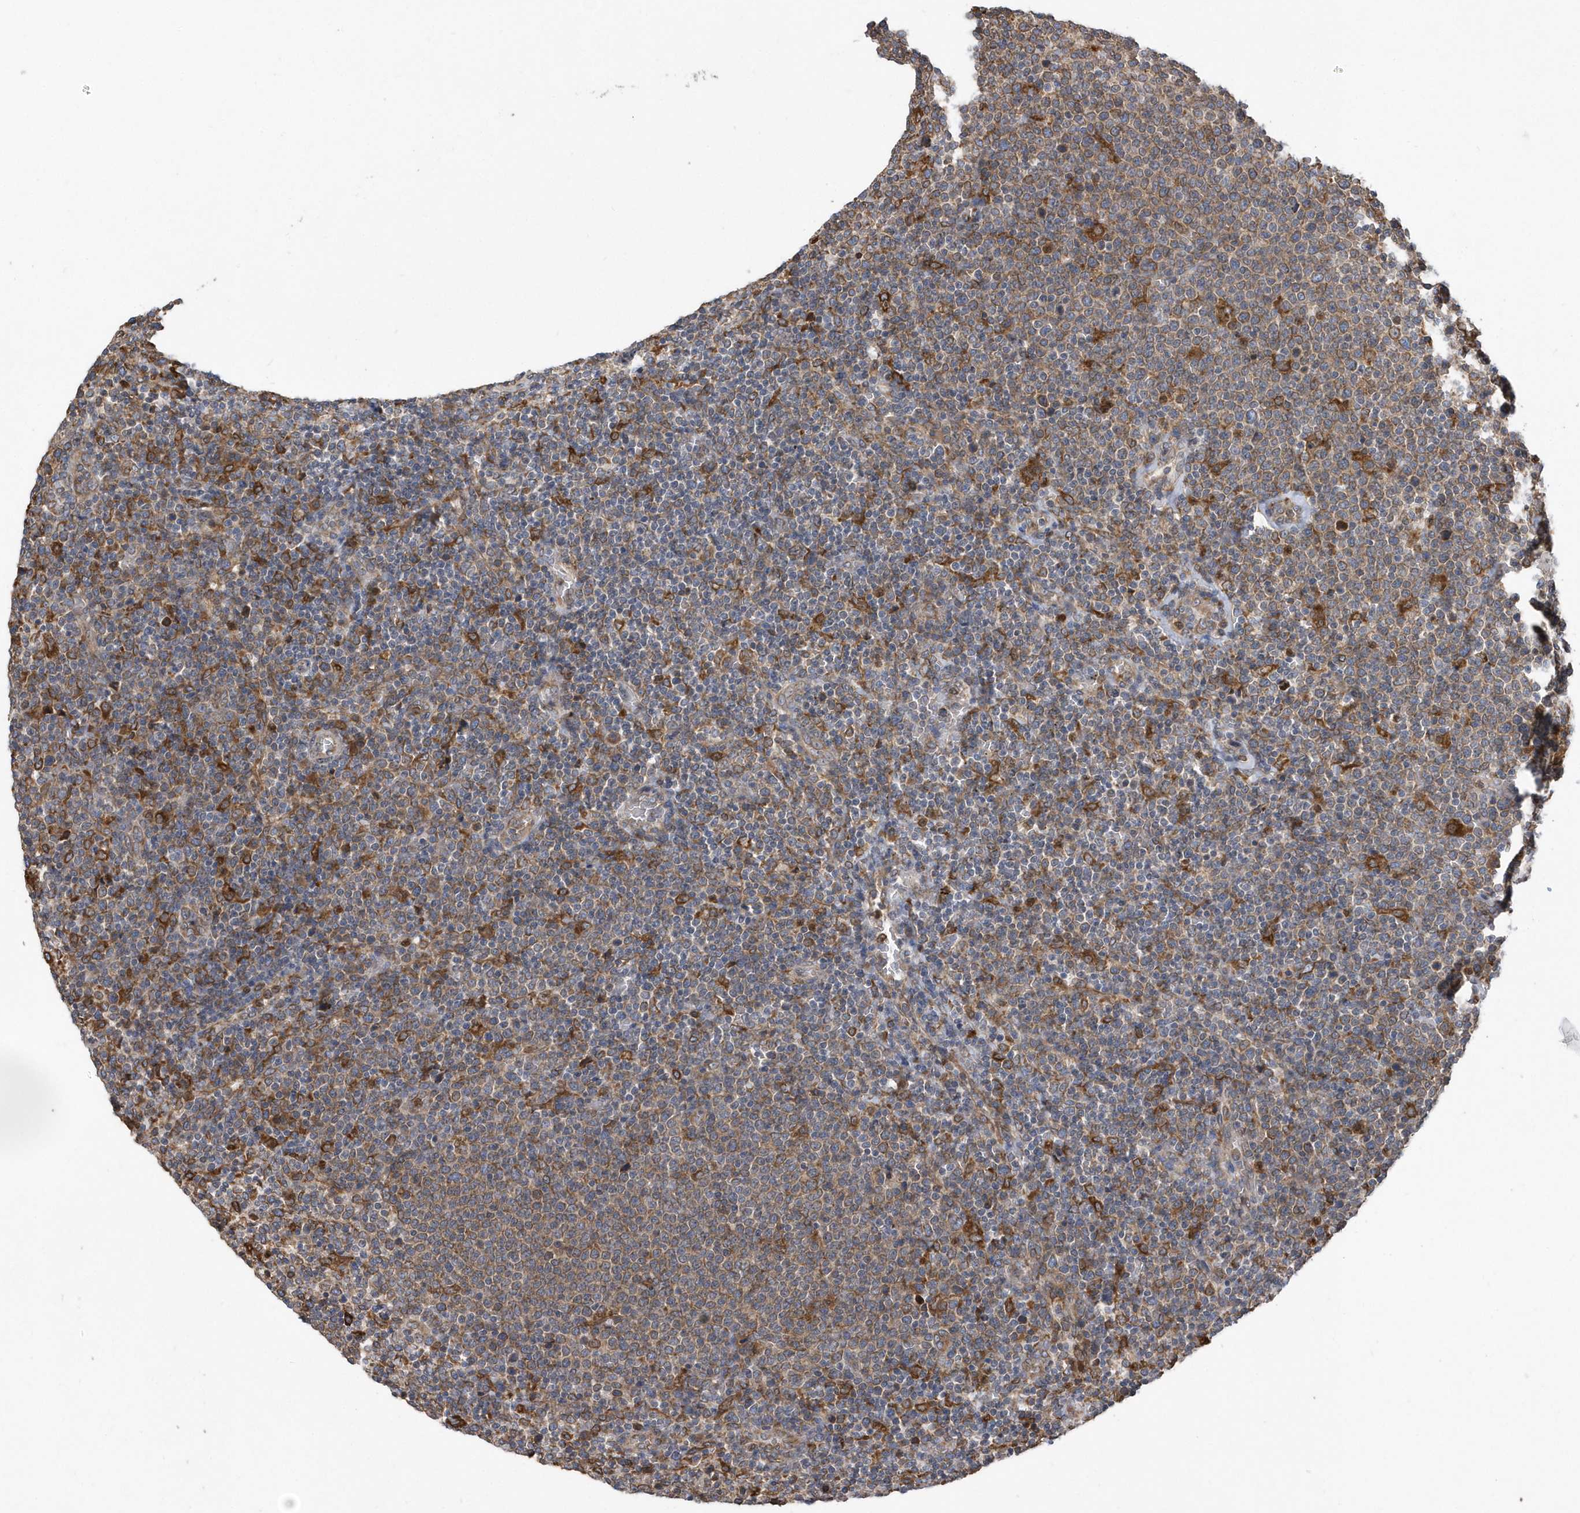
{"staining": {"intensity": "moderate", "quantity": ">75%", "location": "cytoplasmic/membranous"}, "tissue": "lymphoma", "cell_type": "Tumor cells", "image_type": "cancer", "snomed": [{"axis": "morphology", "description": "Malignant lymphoma, non-Hodgkin's type, High grade"}, {"axis": "topography", "description": "Lymph node"}], "caption": "A micrograph of malignant lymphoma, non-Hodgkin's type (high-grade) stained for a protein displays moderate cytoplasmic/membranous brown staining in tumor cells.", "gene": "VAMP7", "patient": {"sex": "male", "age": 61}}